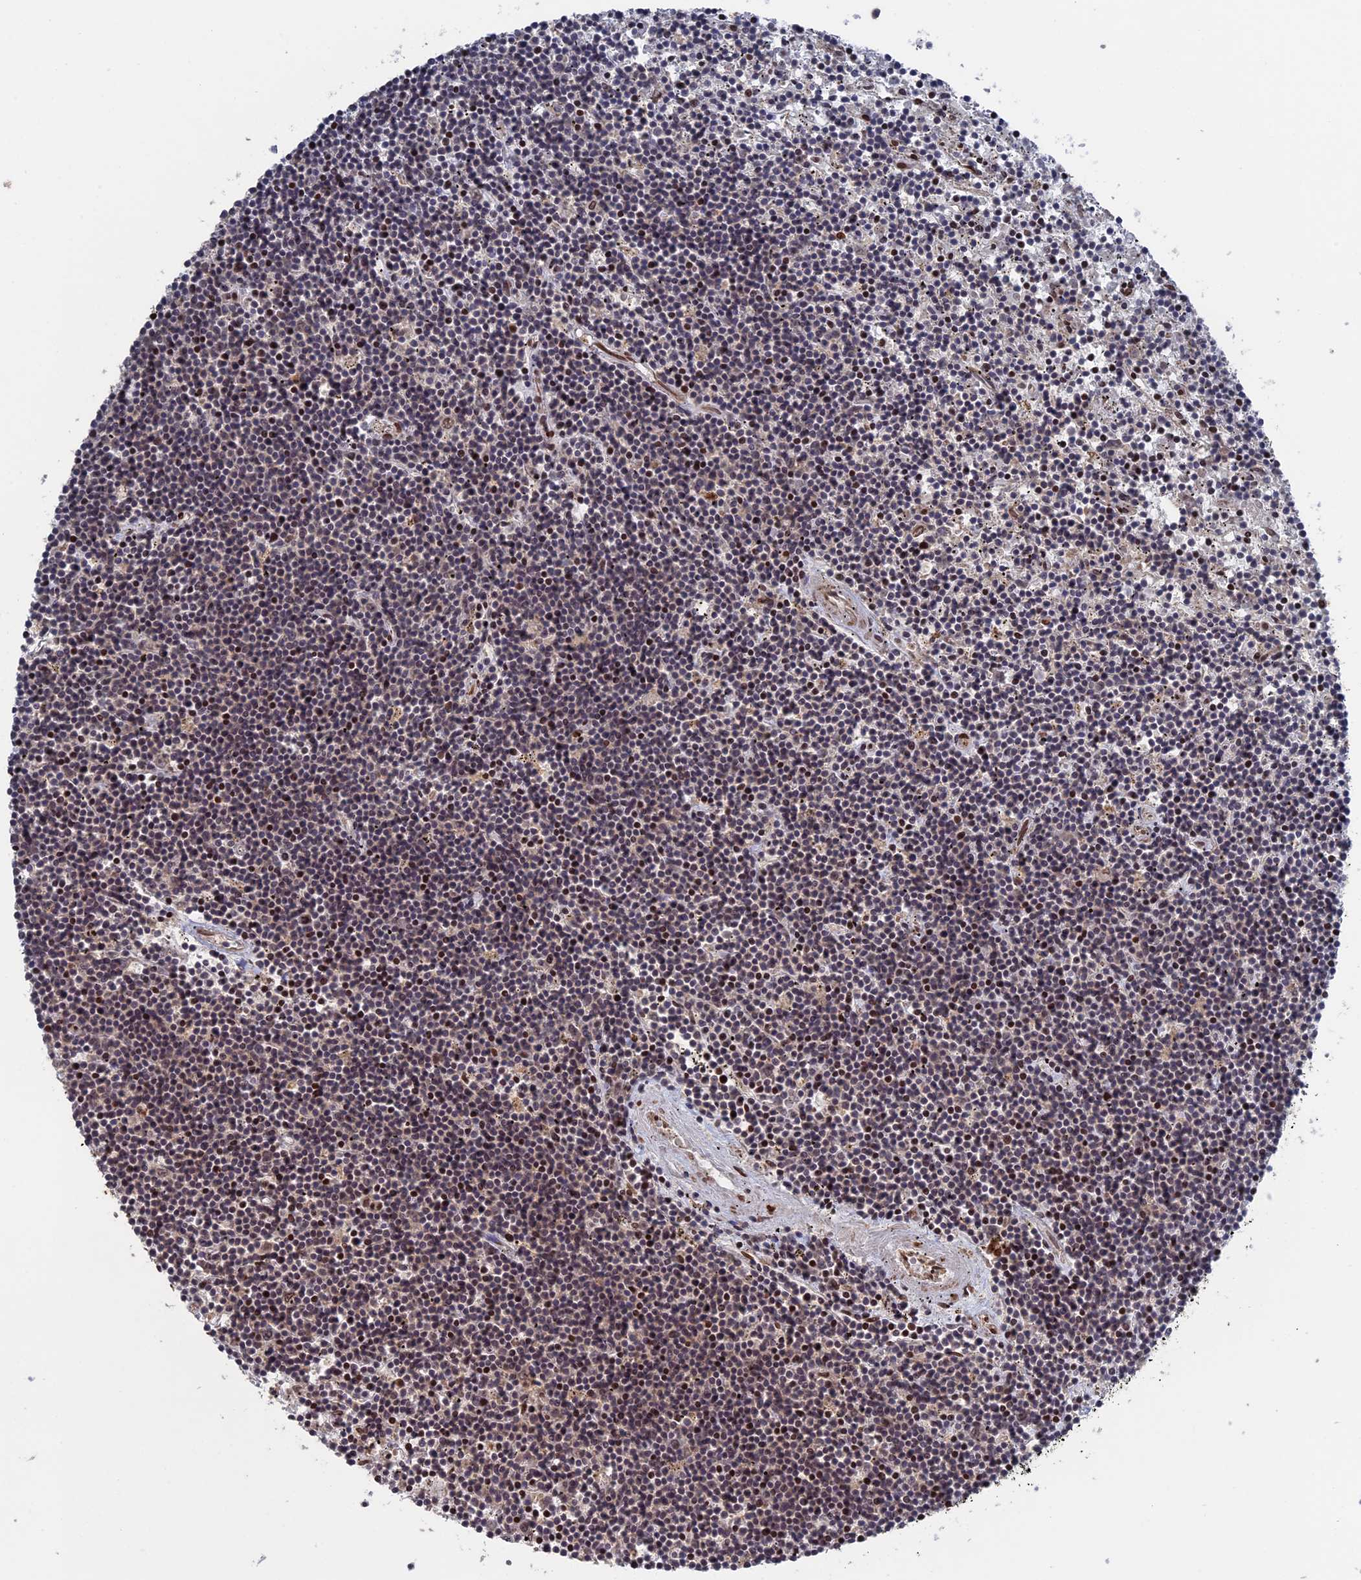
{"staining": {"intensity": "weak", "quantity": "<25%", "location": "nuclear"}, "tissue": "lymphoma", "cell_type": "Tumor cells", "image_type": "cancer", "snomed": [{"axis": "morphology", "description": "Malignant lymphoma, non-Hodgkin's type, Low grade"}, {"axis": "topography", "description": "Spleen"}], "caption": "Immunohistochemical staining of human malignant lymphoma, non-Hodgkin's type (low-grade) reveals no significant staining in tumor cells.", "gene": "NR2C2AP", "patient": {"sex": "male", "age": 76}}